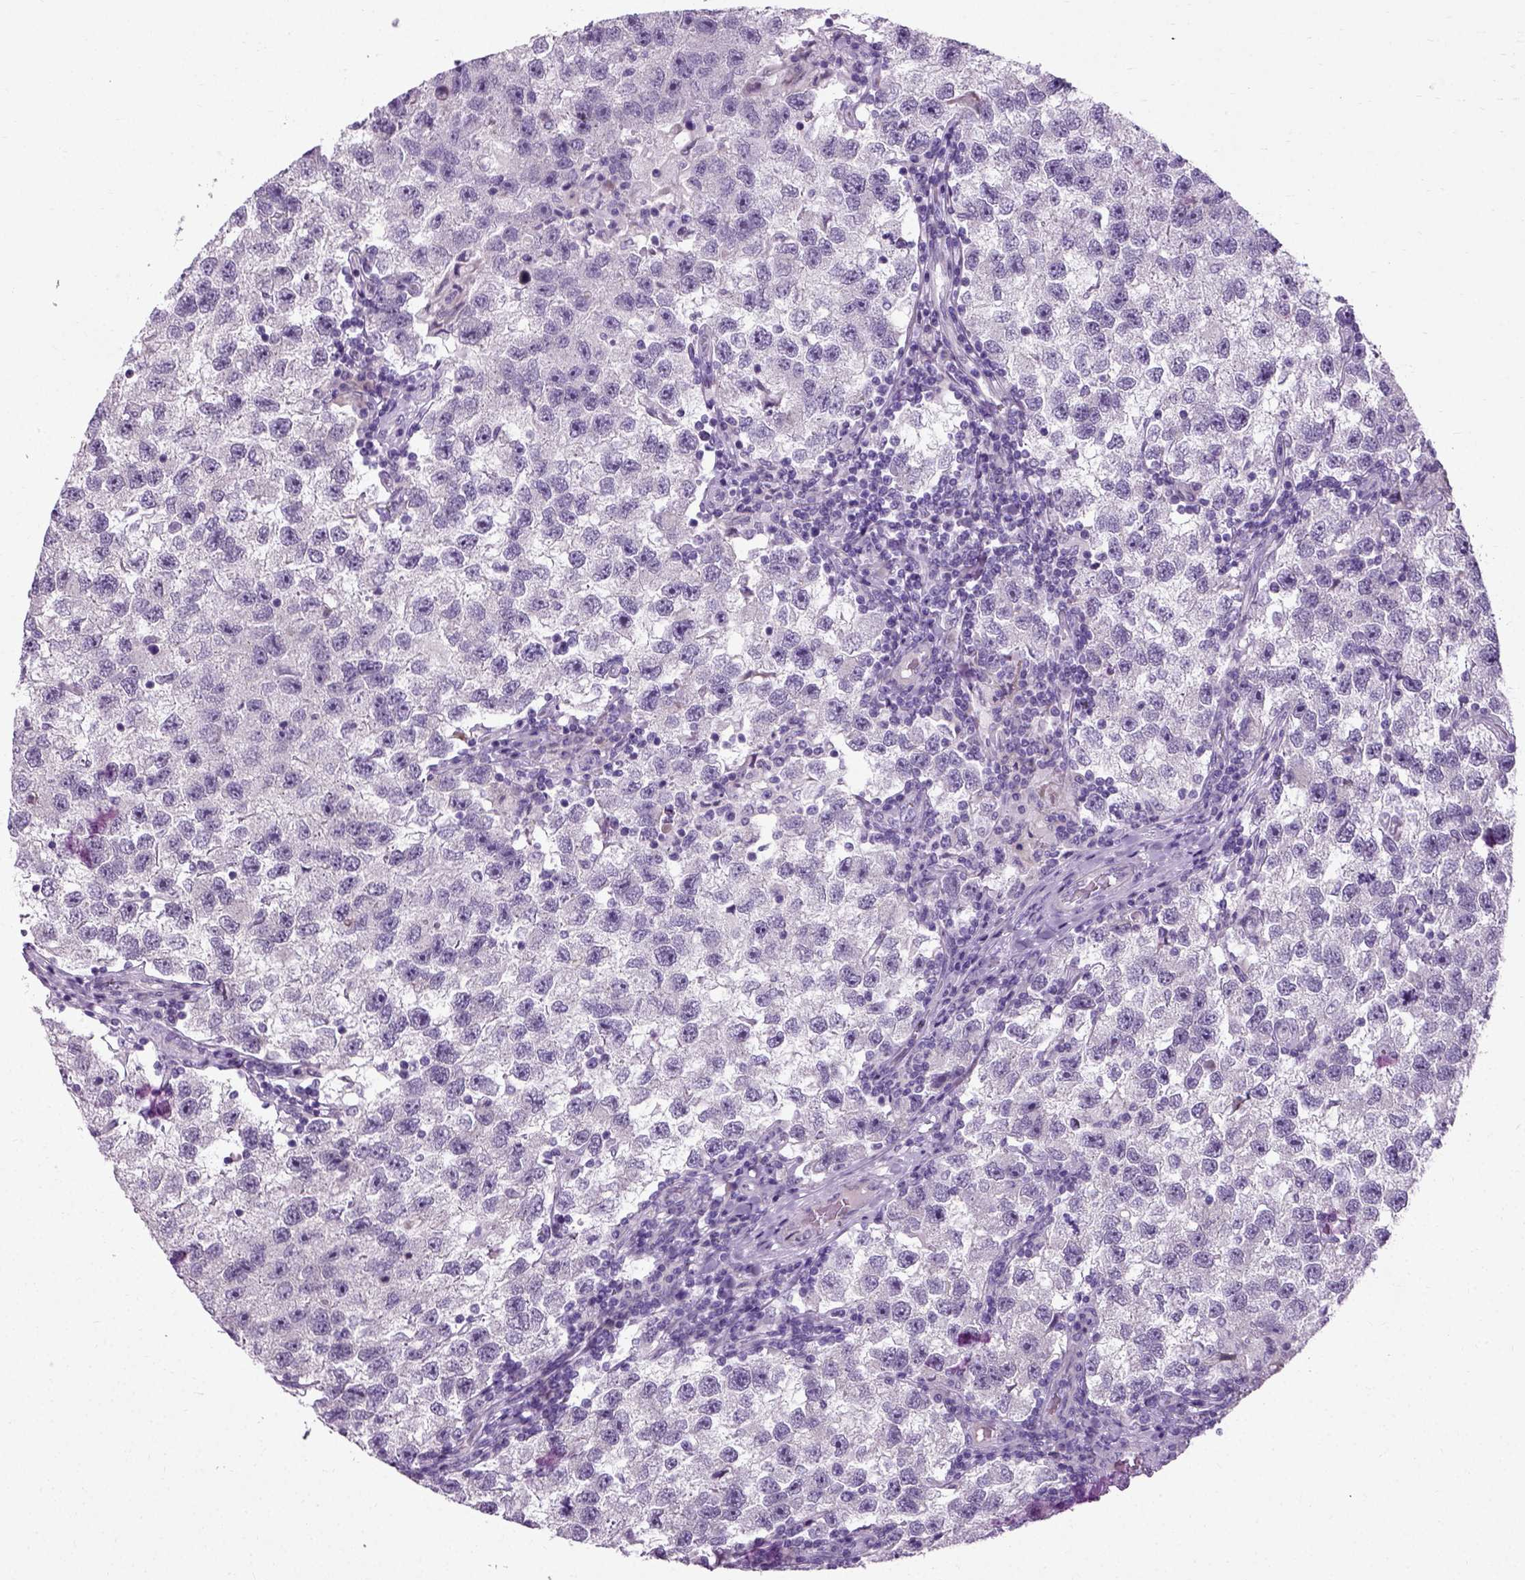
{"staining": {"intensity": "negative", "quantity": "none", "location": "none"}, "tissue": "testis cancer", "cell_type": "Tumor cells", "image_type": "cancer", "snomed": [{"axis": "morphology", "description": "Seminoma, NOS"}, {"axis": "topography", "description": "Testis"}], "caption": "The histopathology image demonstrates no significant positivity in tumor cells of testis cancer (seminoma).", "gene": "SCG5", "patient": {"sex": "male", "age": 26}}